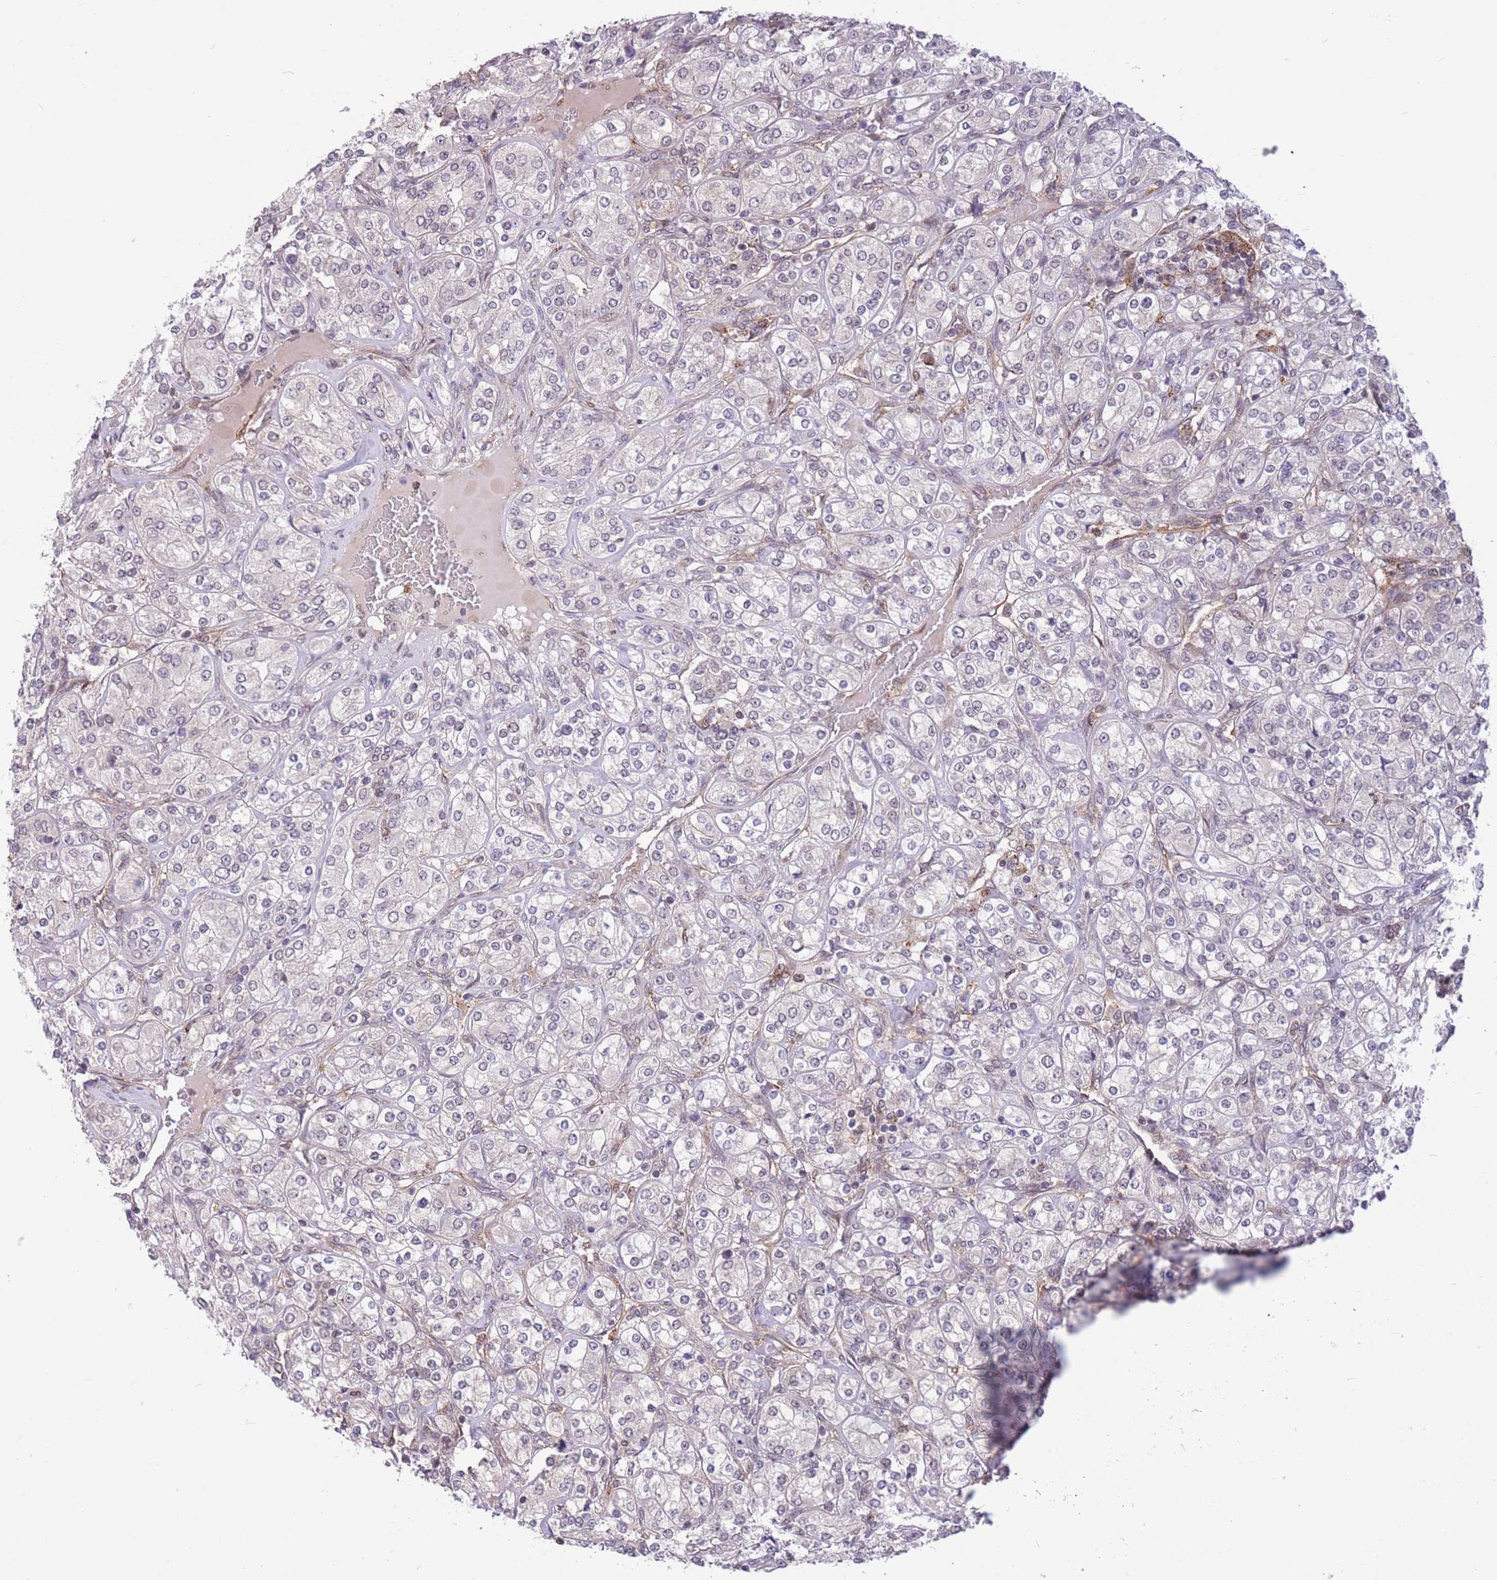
{"staining": {"intensity": "negative", "quantity": "none", "location": "none"}, "tissue": "renal cancer", "cell_type": "Tumor cells", "image_type": "cancer", "snomed": [{"axis": "morphology", "description": "Adenocarcinoma, NOS"}, {"axis": "topography", "description": "Kidney"}], "caption": "Adenocarcinoma (renal) stained for a protein using IHC demonstrates no expression tumor cells.", "gene": "TCF20", "patient": {"sex": "male", "age": 77}}